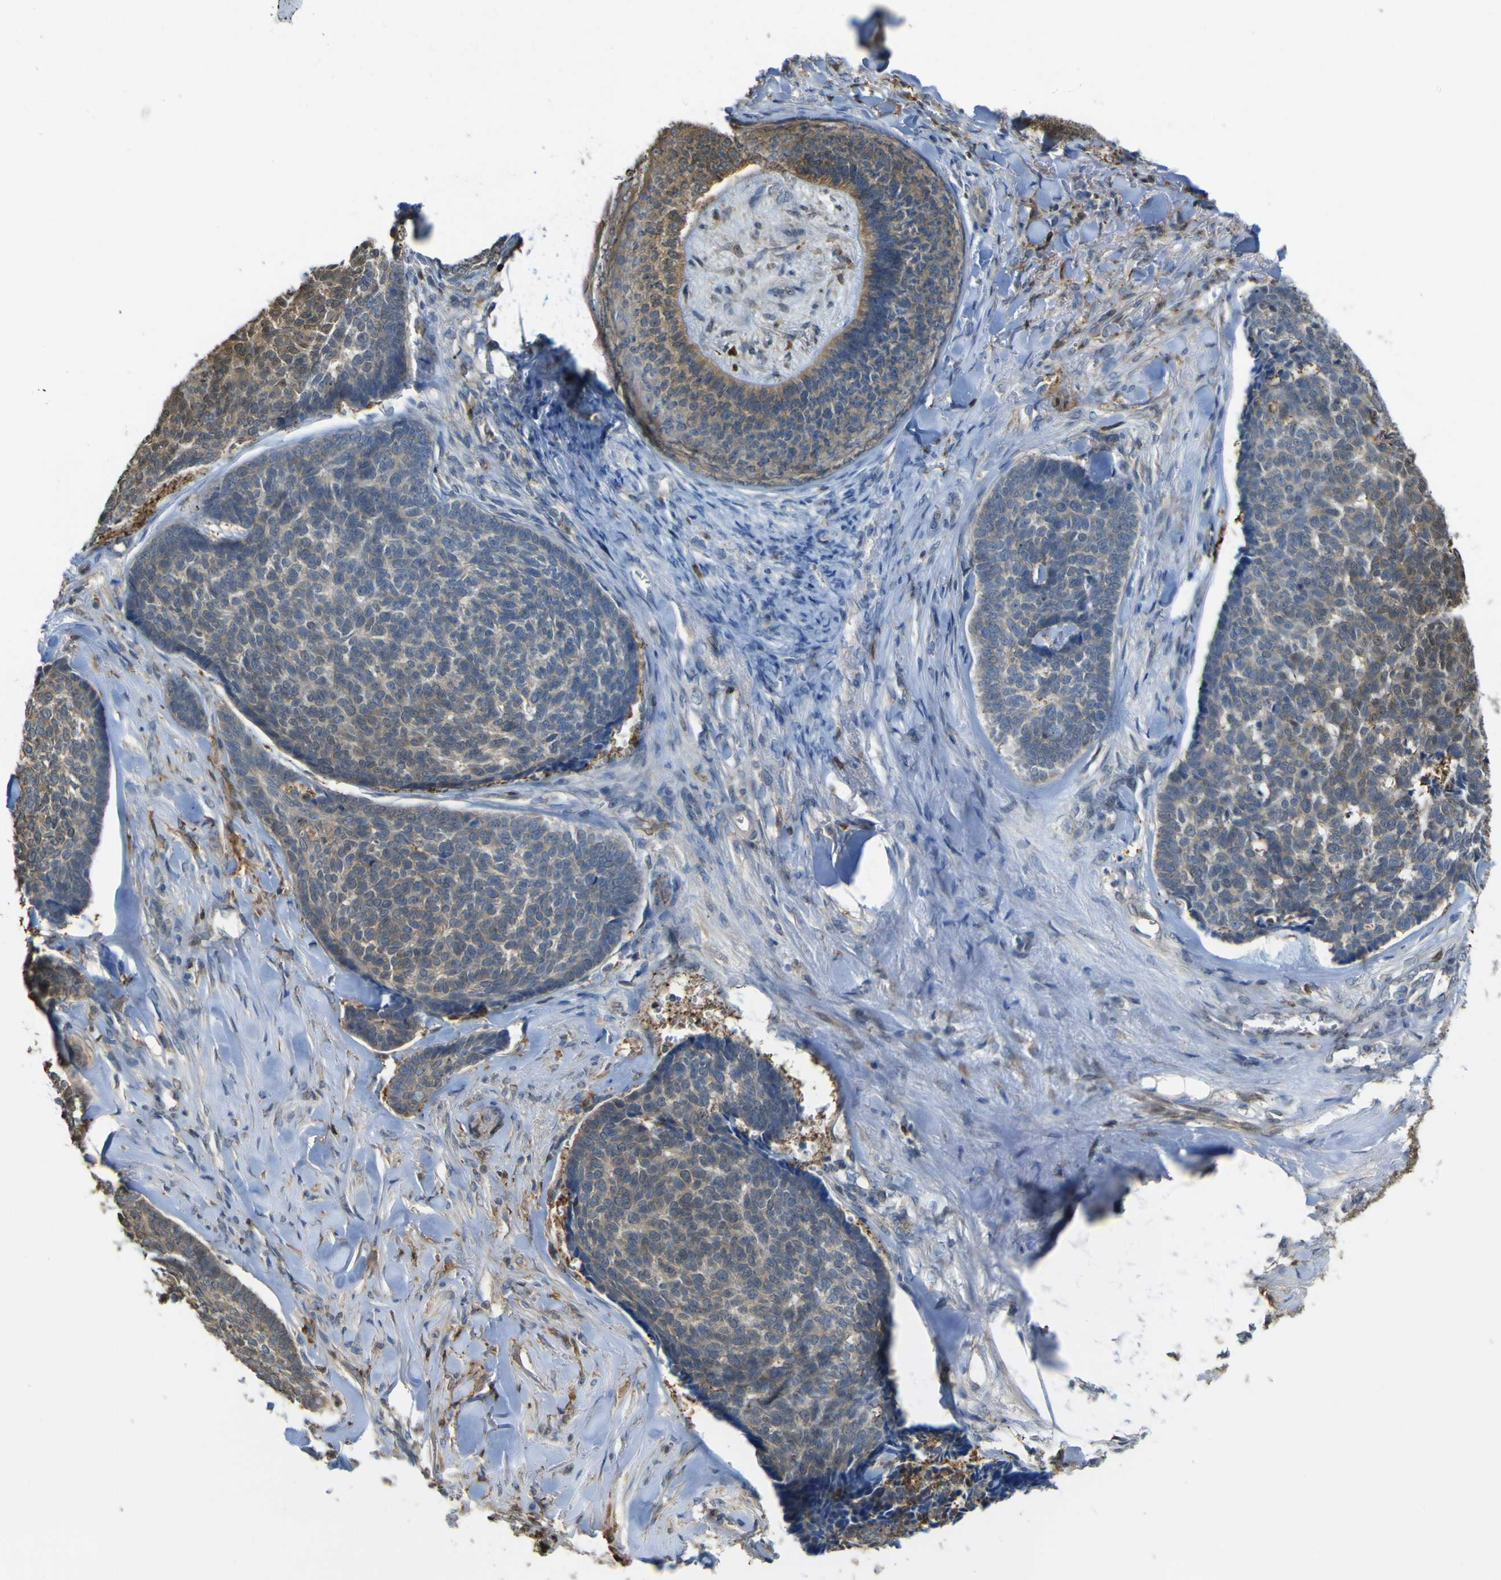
{"staining": {"intensity": "moderate", "quantity": "25%-75%", "location": "cytoplasmic/membranous"}, "tissue": "skin cancer", "cell_type": "Tumor cells", "image_type": "cancer", "snomed": [{"axis": "morphology", "description": "Basal cell carcinoma"}, {"axis": "topography", "description": "Skin"}], "caption": "Immunohistochemical staining of human skin cancer demonstrates moderate cytoplasmic/membranous protein staining in about 25%-75% of tumor cells. The protein is shown in brown color, while the nuclei are stained blue.", "gene": "ABHD3", "patient": {"sex": "male", "age": 84}}